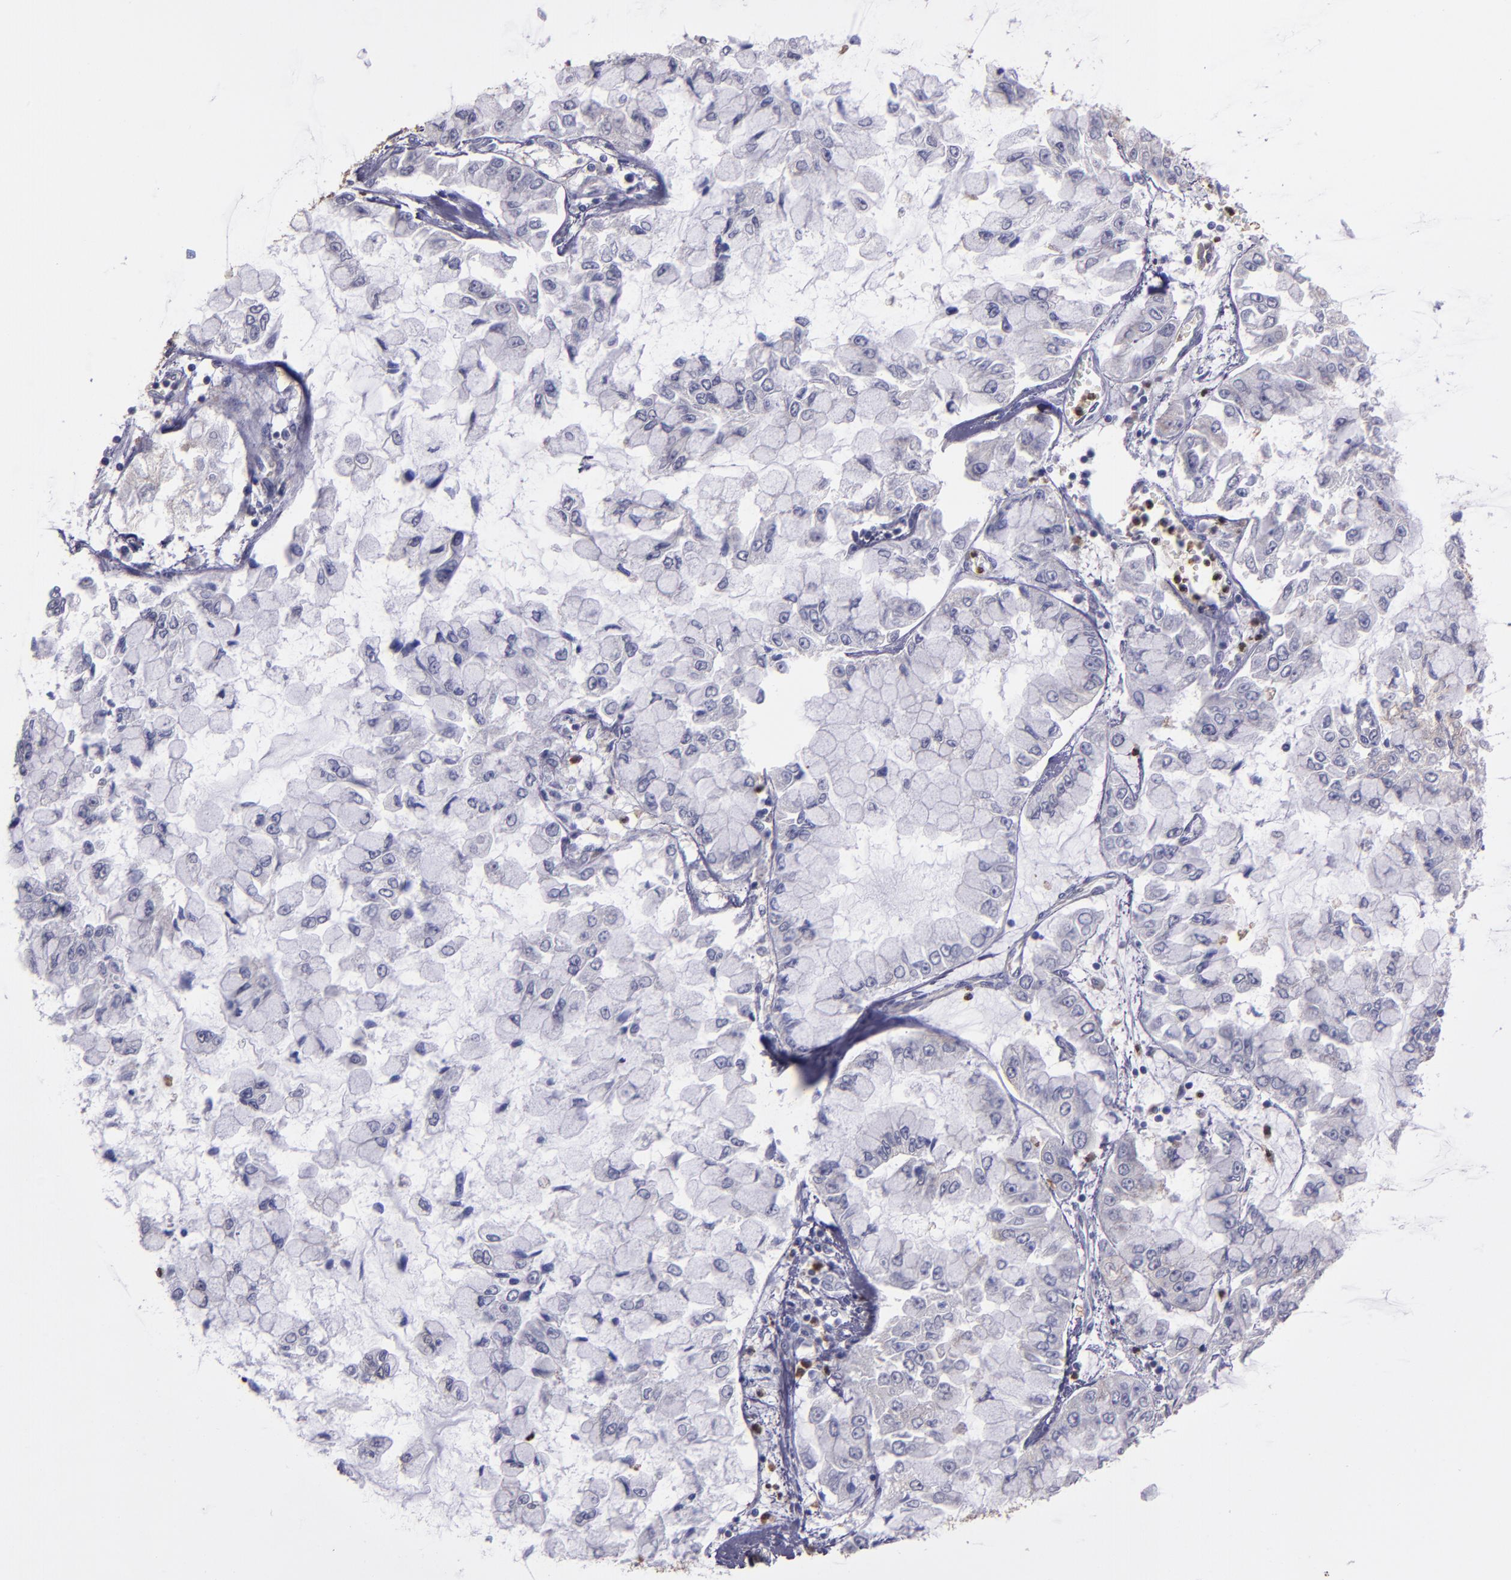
{"staining": {"intensity": "weak", "quantity": "<25%", "location": "cytoplasmic/membranous"}, "tissue": "liver cancer", "cell_type": "Tumor cells", "image_type": "cancer", "snomed": [{"axis": "morphology", "description": "Cholangiocarcinoma"}, {"axis": "topography", "description": "Liver"}], "caption": "Tumor cells show no significant positivity in cholangiocarcinoma (liver).", "gene": "CARS1", "patient": {"sex": "female", "age": 79}}